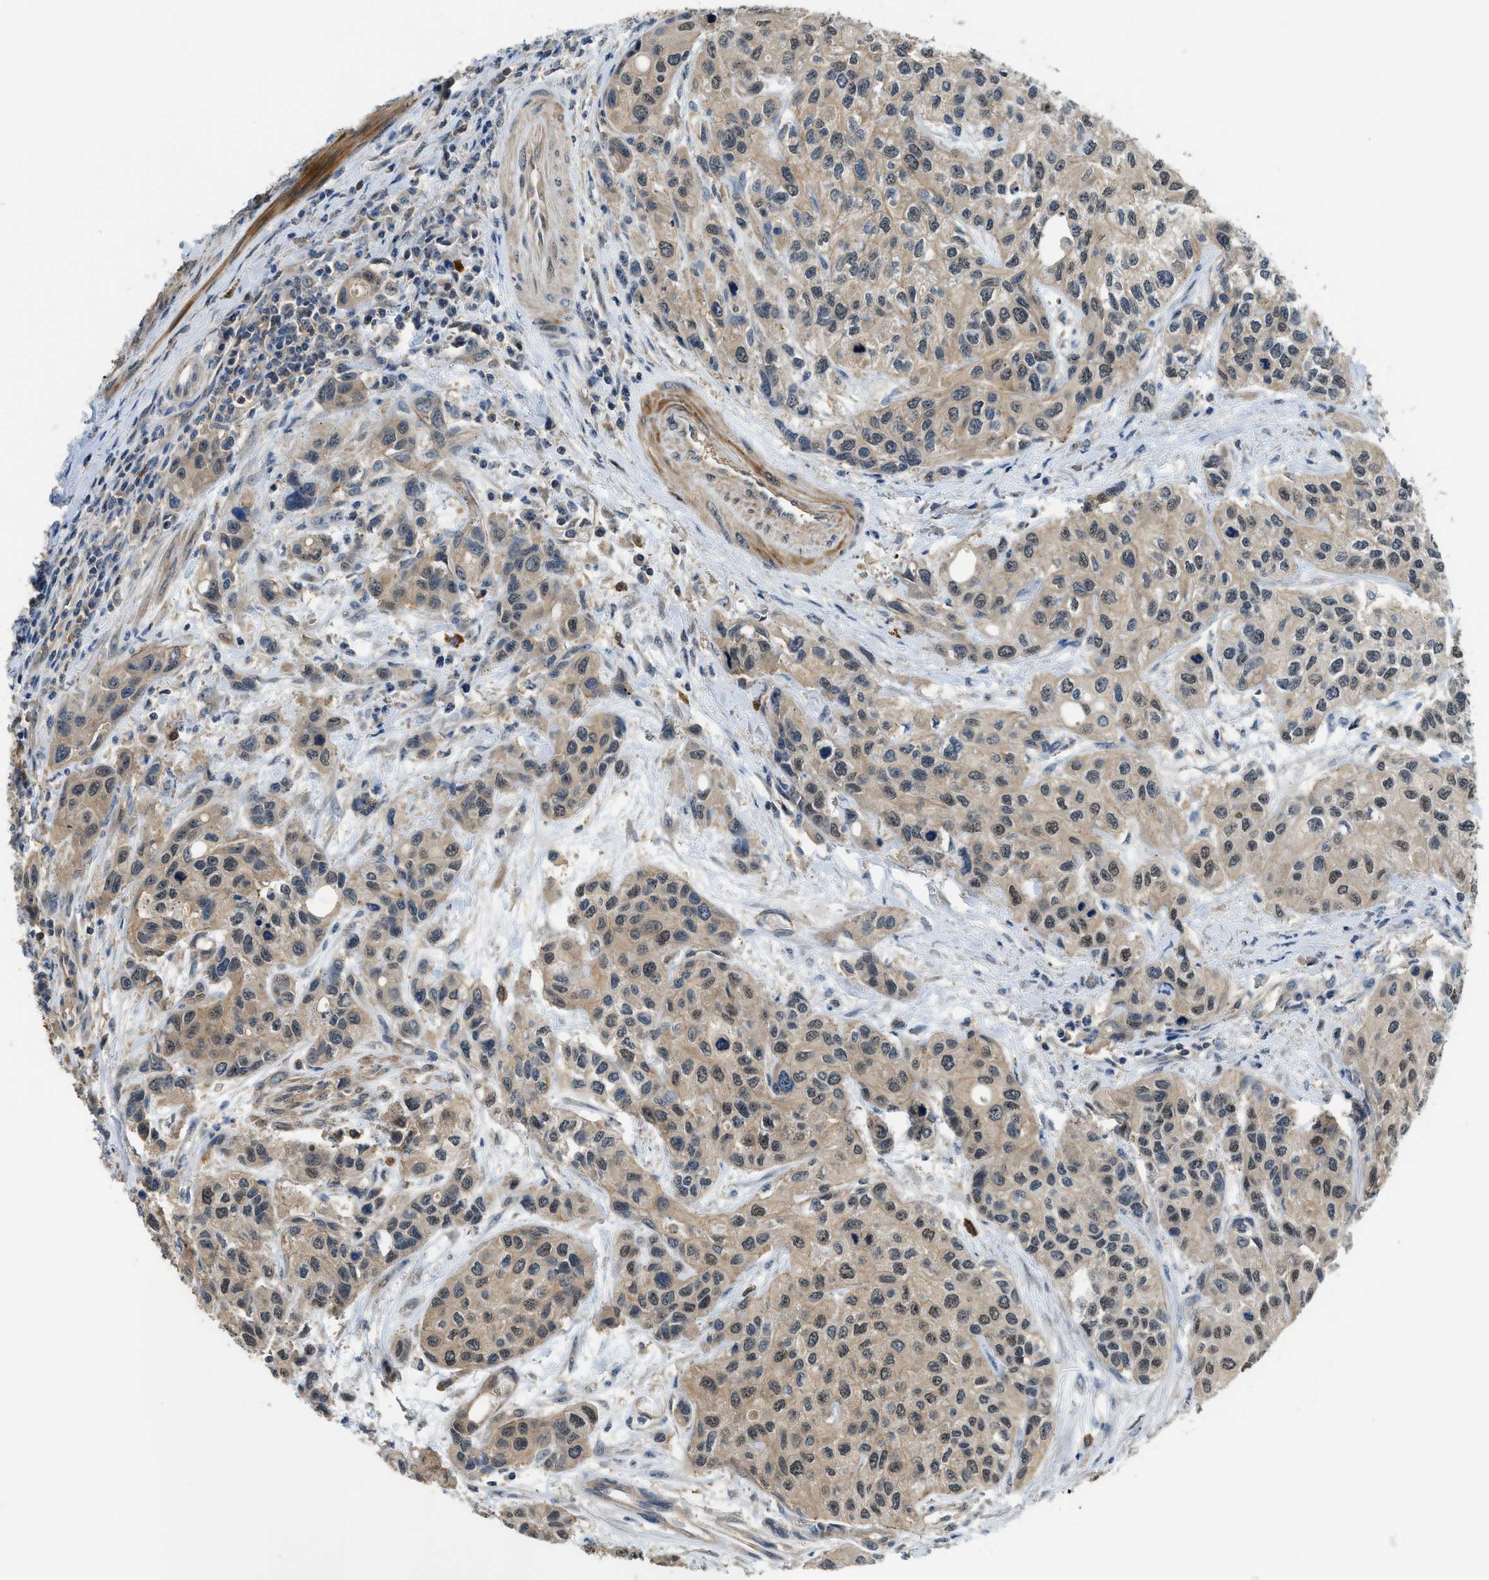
{"staining": {"intensity": "weak", "quantity": ">75%", "location": "cytoplasmic/membranous,nuclear"}, "tissue": "urothelial cancer", "cell_type": "Tumor cells", "image_type": "cancer", "snomed": [{"axis": "morphology", "description": "Urothelial carcinoma, High grade"}, {"axis": "topography", "description": "Urinary bladder"}], "caption": "The image displays immunohistochemical staining of urothelial cancer. There is weak cytoplasmic/membranous and nuclear positivity is appreciated in approximately >75% of tumor cells.", "gene": "CBLB", "patient": {"sex": "female", "age": 56}}